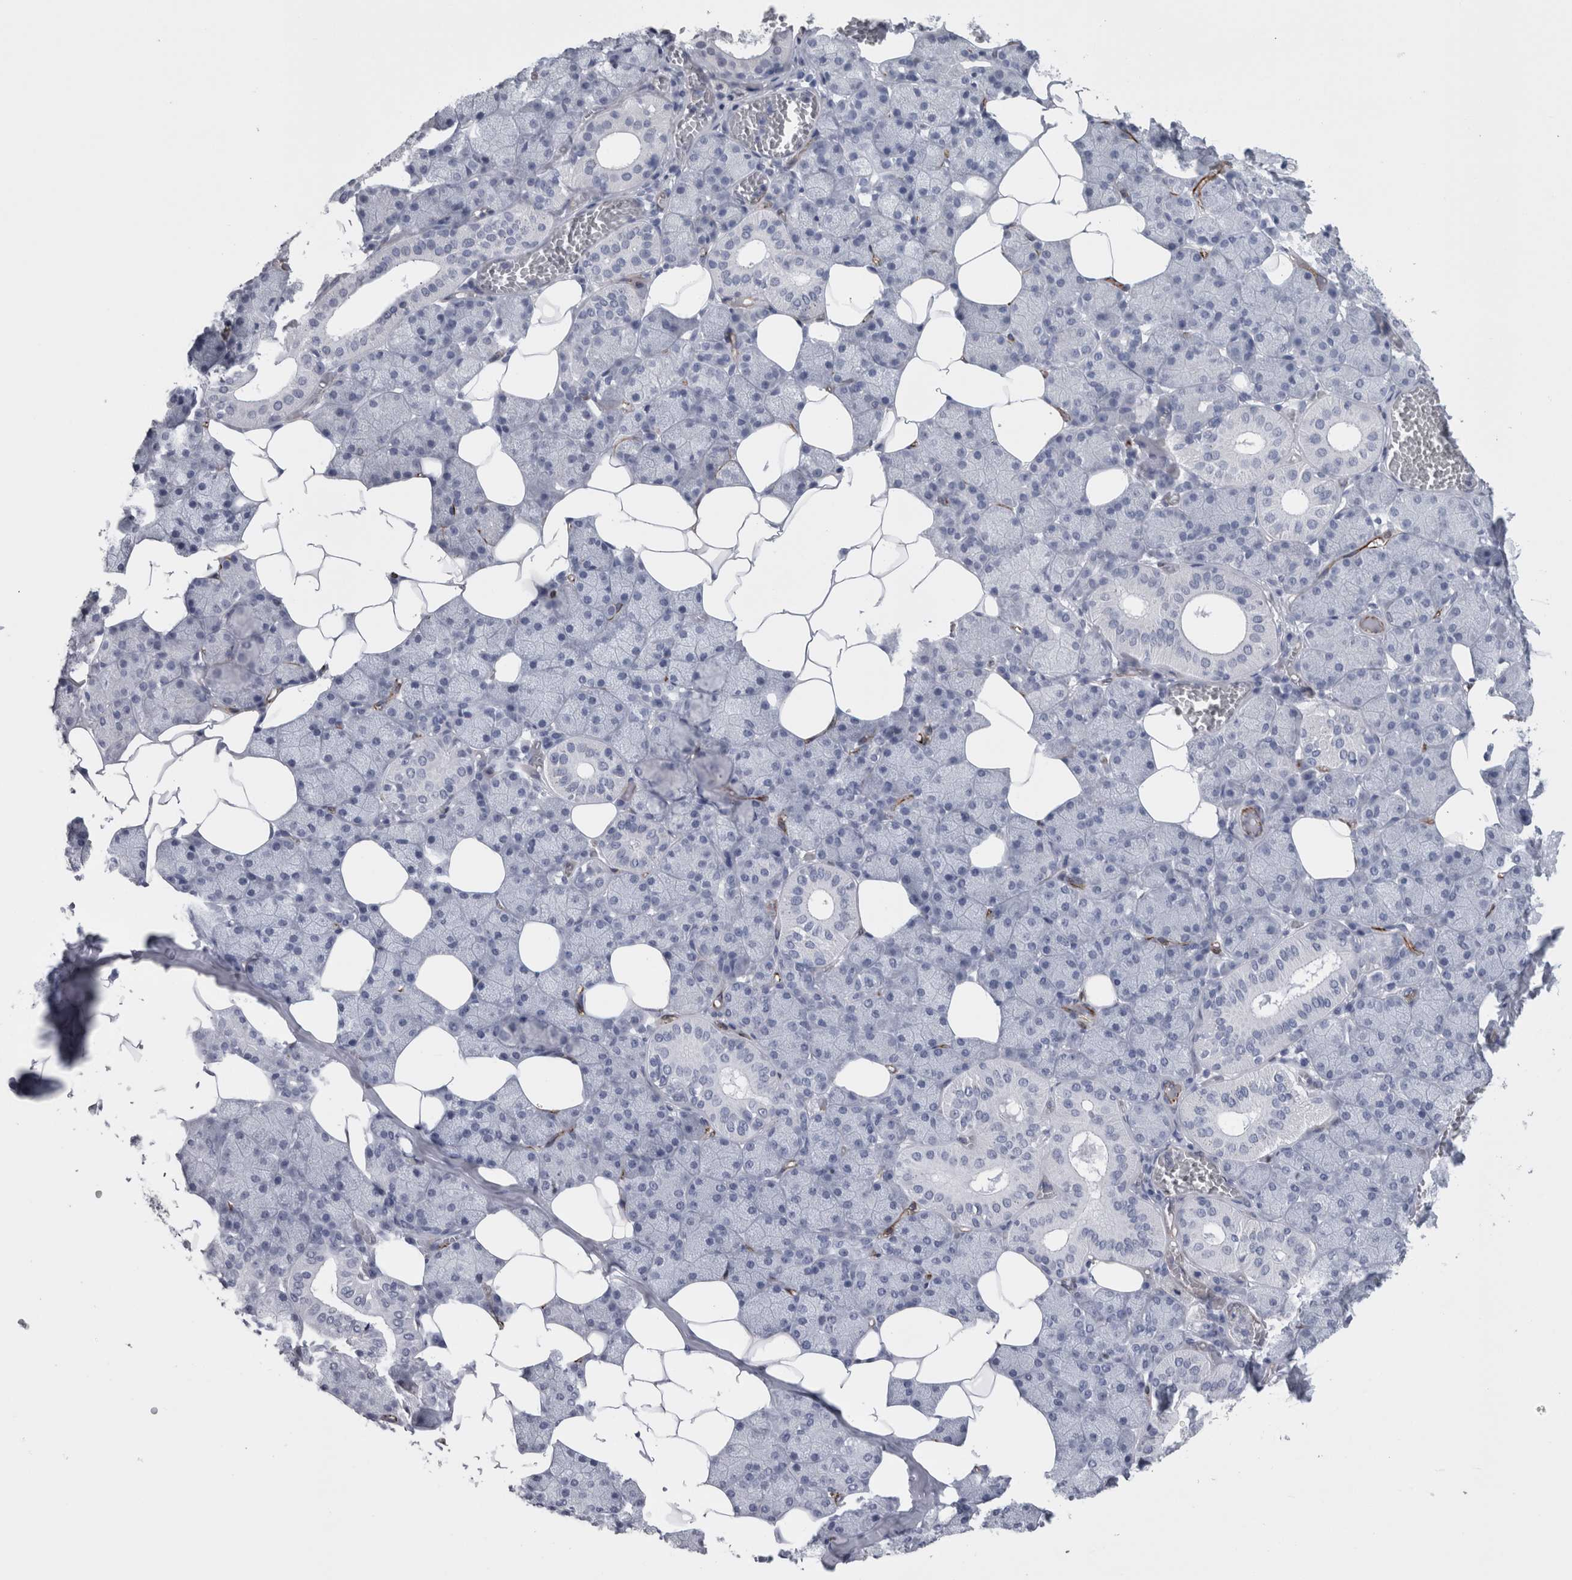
{"staining": {"intensity": "negative", "quantity": "none", "location": "none"}, "tissue": "salivary gland", "cell_type": "Glandular cells", "image_type": "normal", "snomed": [{"axis": "morphology", "description": "Normal tissue, NOS"}, {"axis": "topography", "description": "Salivary gland"}], "caption": "Immunohistochemistry micrograph of normal salivary gland: salivary gland stained with DAB (3,3'-diaminobenzidine) exhibits no significant protein staining in glandular cells.", "gene": "VWDE", "patient": {"sex": "female", "age": 33}}